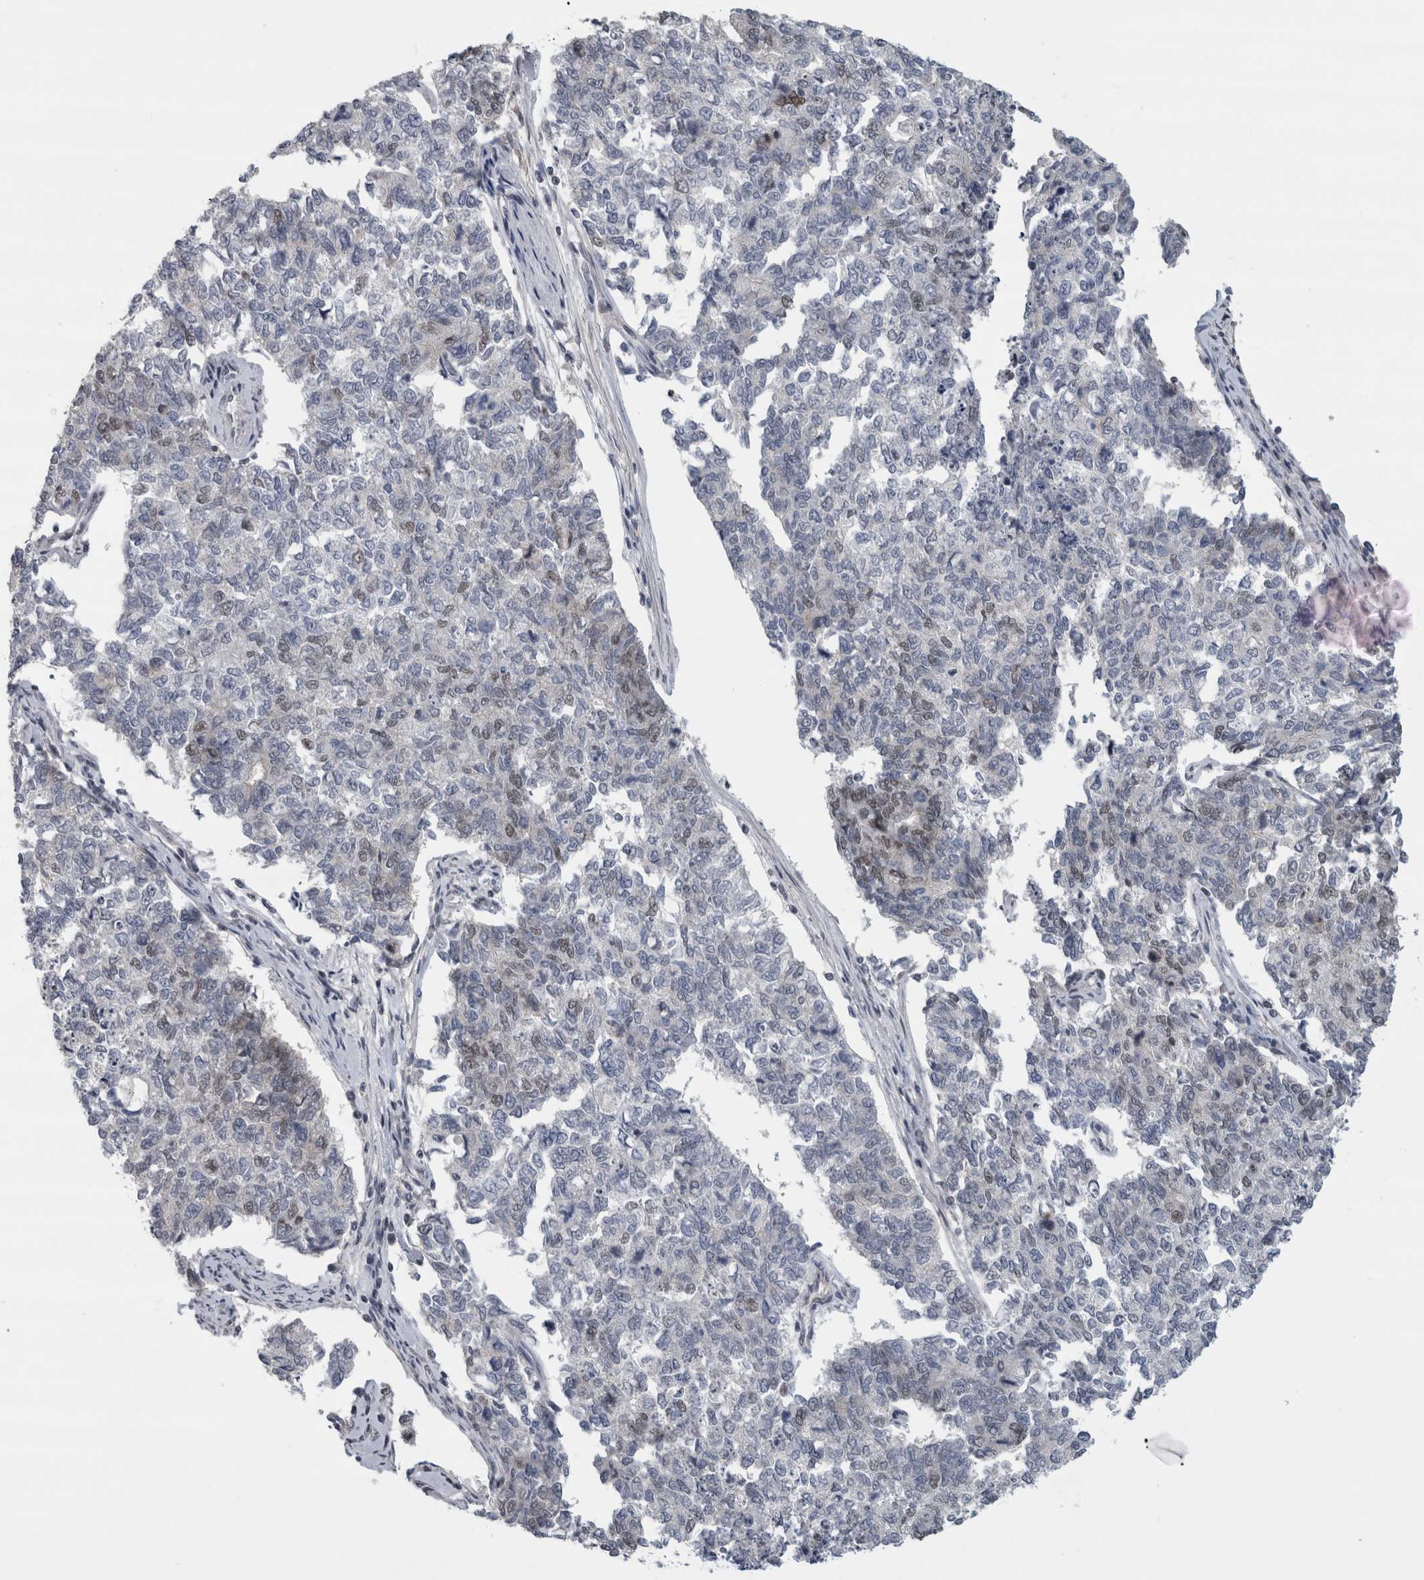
{"staining": {"intensity": "weak", "quantity": "<25%", "location": "nuclear"}, "tissue": "cervical cancer", "cell_type": "Tumor cells", "image_type": "cancer", "snomed": [{"axis": "morphology", "description": "Squamous cell carcinoma, NOS"}, {"axis": "topography", "description": "Cervix"}], "caption": "Micrograph shows no protein positivity in tumor cells of squamous cell carcinoma (cervical) tissue.", "gene": "ARID4B", "patient": {"sex": "female", "age": 63}}